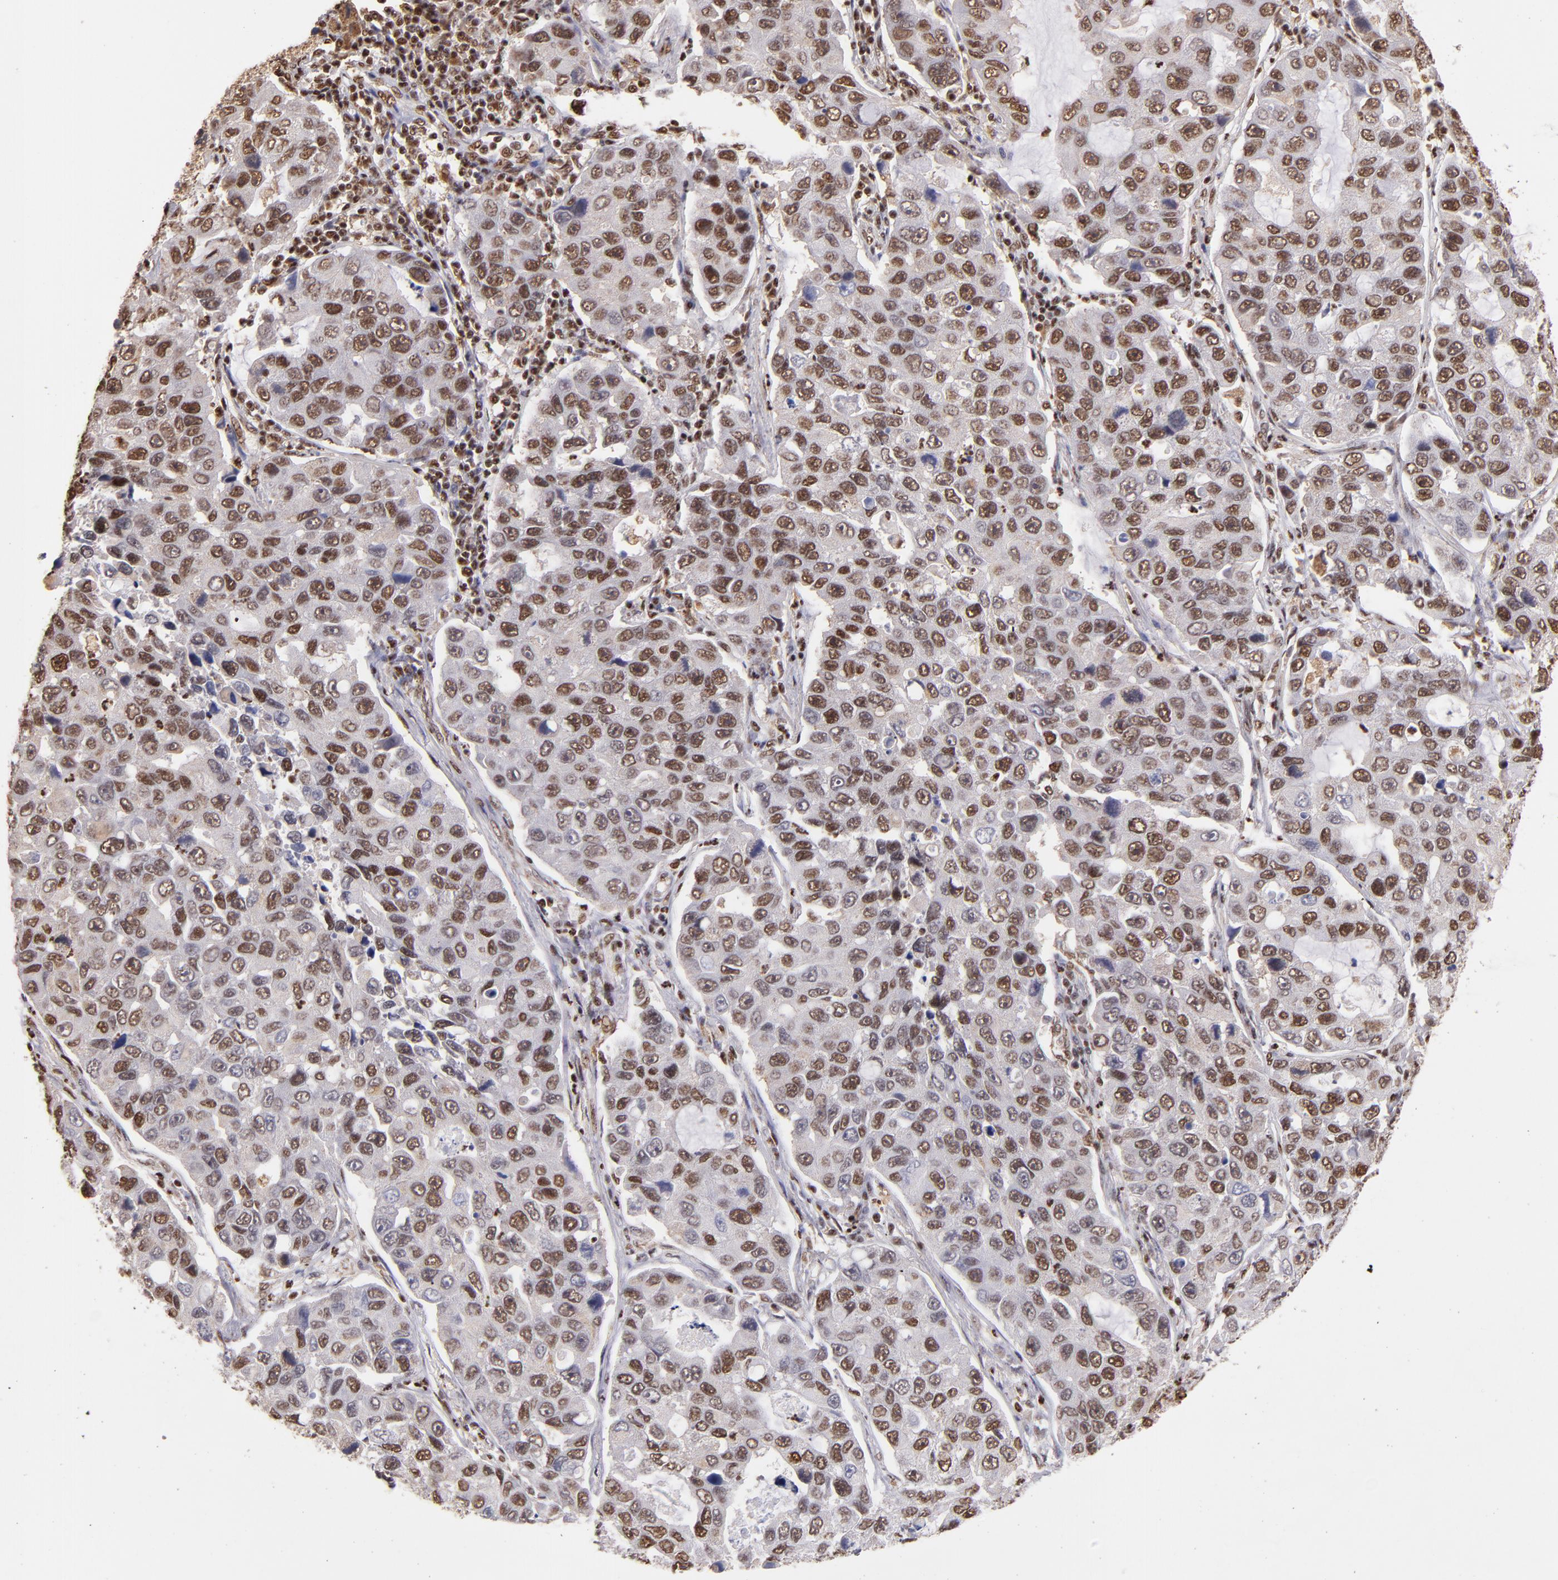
{"staining": {"intensity": "moderate", "quantity": ">75%", "location": "nuclear"}, "tissue": "lung cancer", "cell_type": "Tumor cells", "image_type": "cancer", "snomed": [{"axis": "morphology", "description": "Adenocarcinoma, NOS"}, {"axis": "topography", "description": "Lung"}], "caption": "A brown stain shows moderate nuclear expression of a protein in human adenocarcinoma (lung) tumor cells.", "gene": "SP1", "patient": {"sex": "male", "age": 64}}